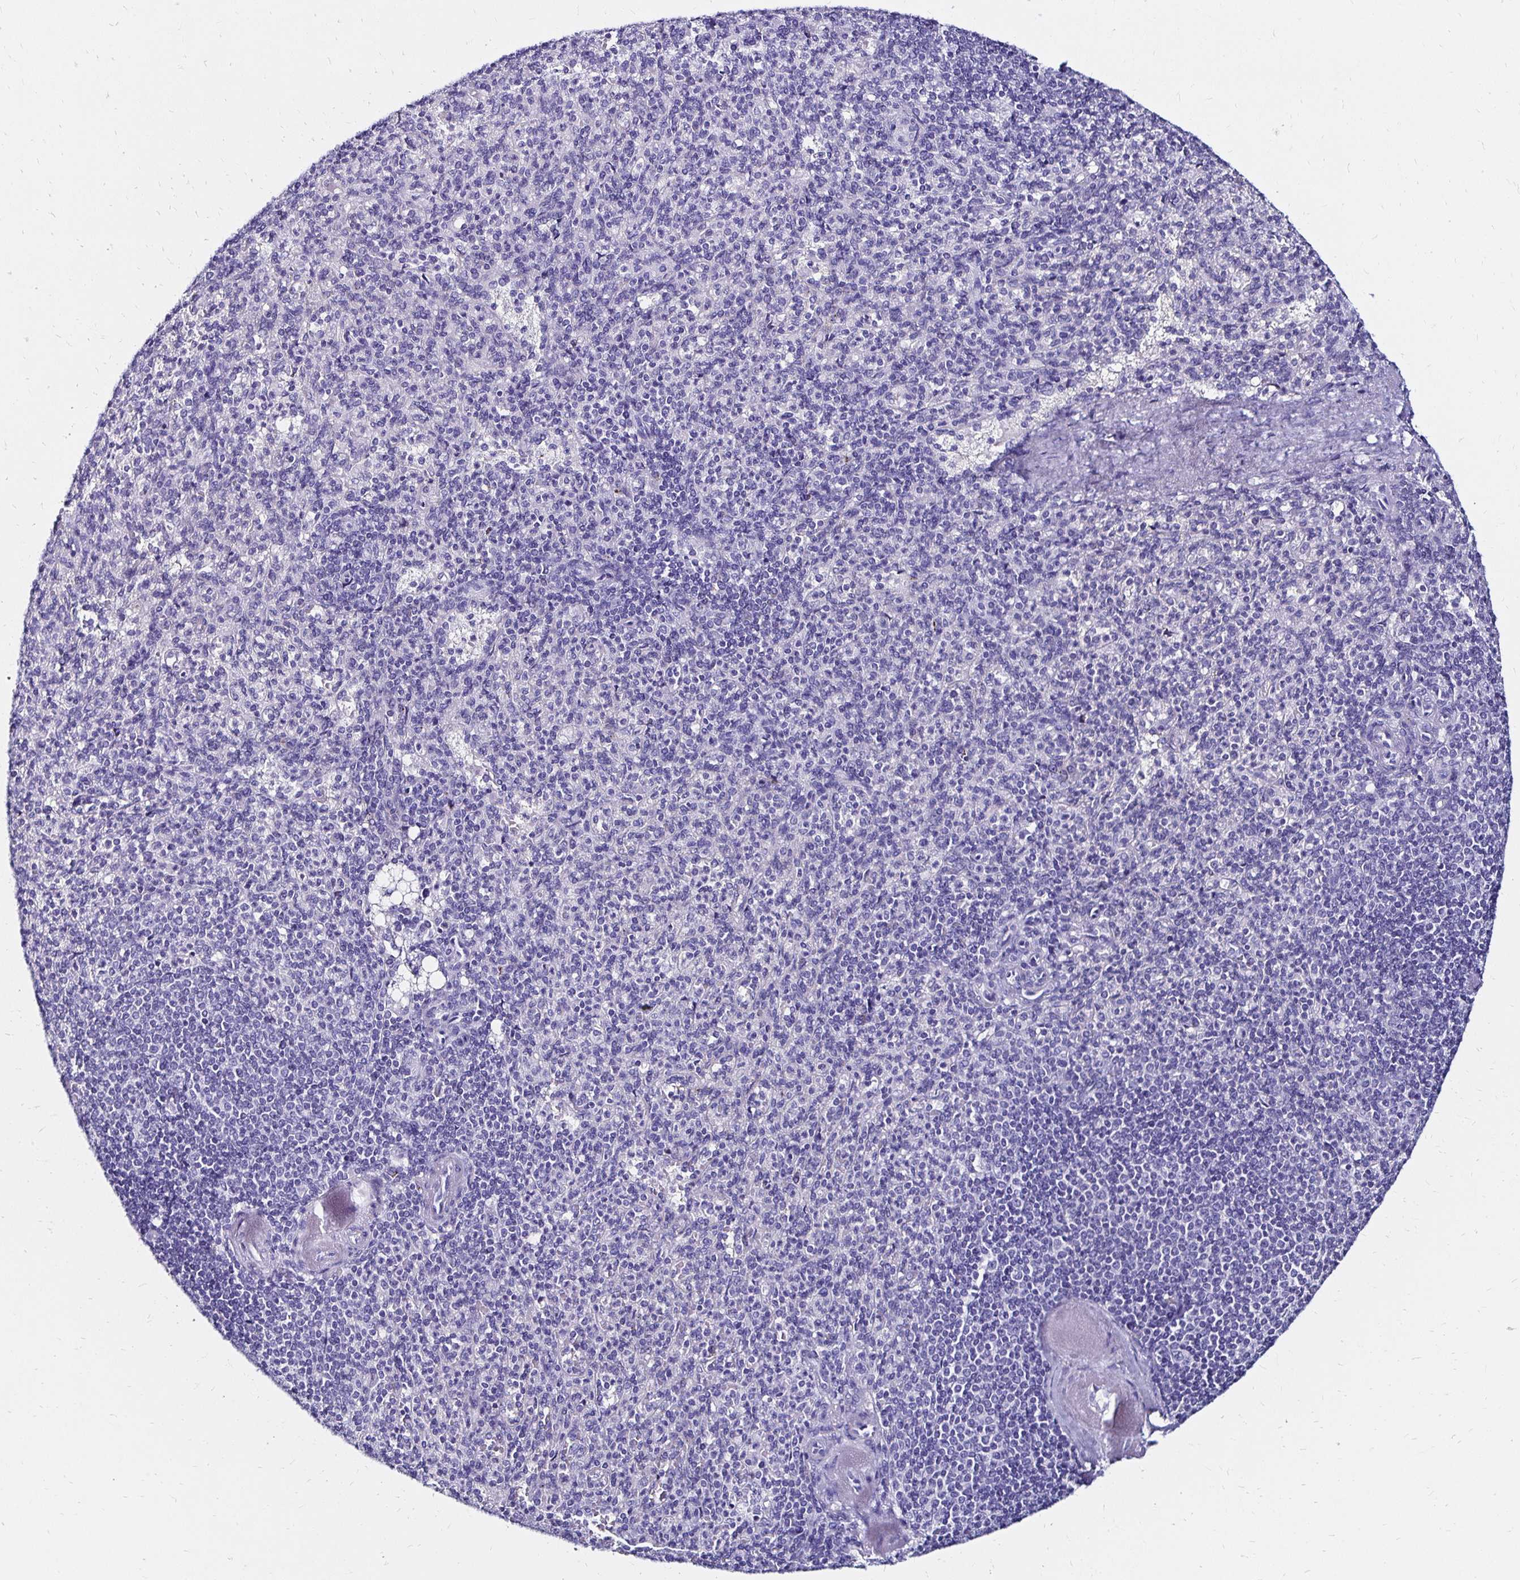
{"staining": {"intensity": "negative", "quantity": "none", "location": "none"}, "tissue": "spleen", "cell_type": "Cells in red pulp", "image_type": "normal", "snomed": [{"axis": "morphology", "description": "Normal tissue, NOS"}, {"axis": "topography", "description": "Spleen"}], "caption": "High power microscopy micrograph of an IHC photomicrograph of unremarkable spleen, revealing no significant staining in cells in red pulp. (DAB (3,3'-diaminobenzidine) immunohistochemistry (IHC), high magnification).", "gene": "KCNT1", "patient": {"sex": "female", "age": 74}}